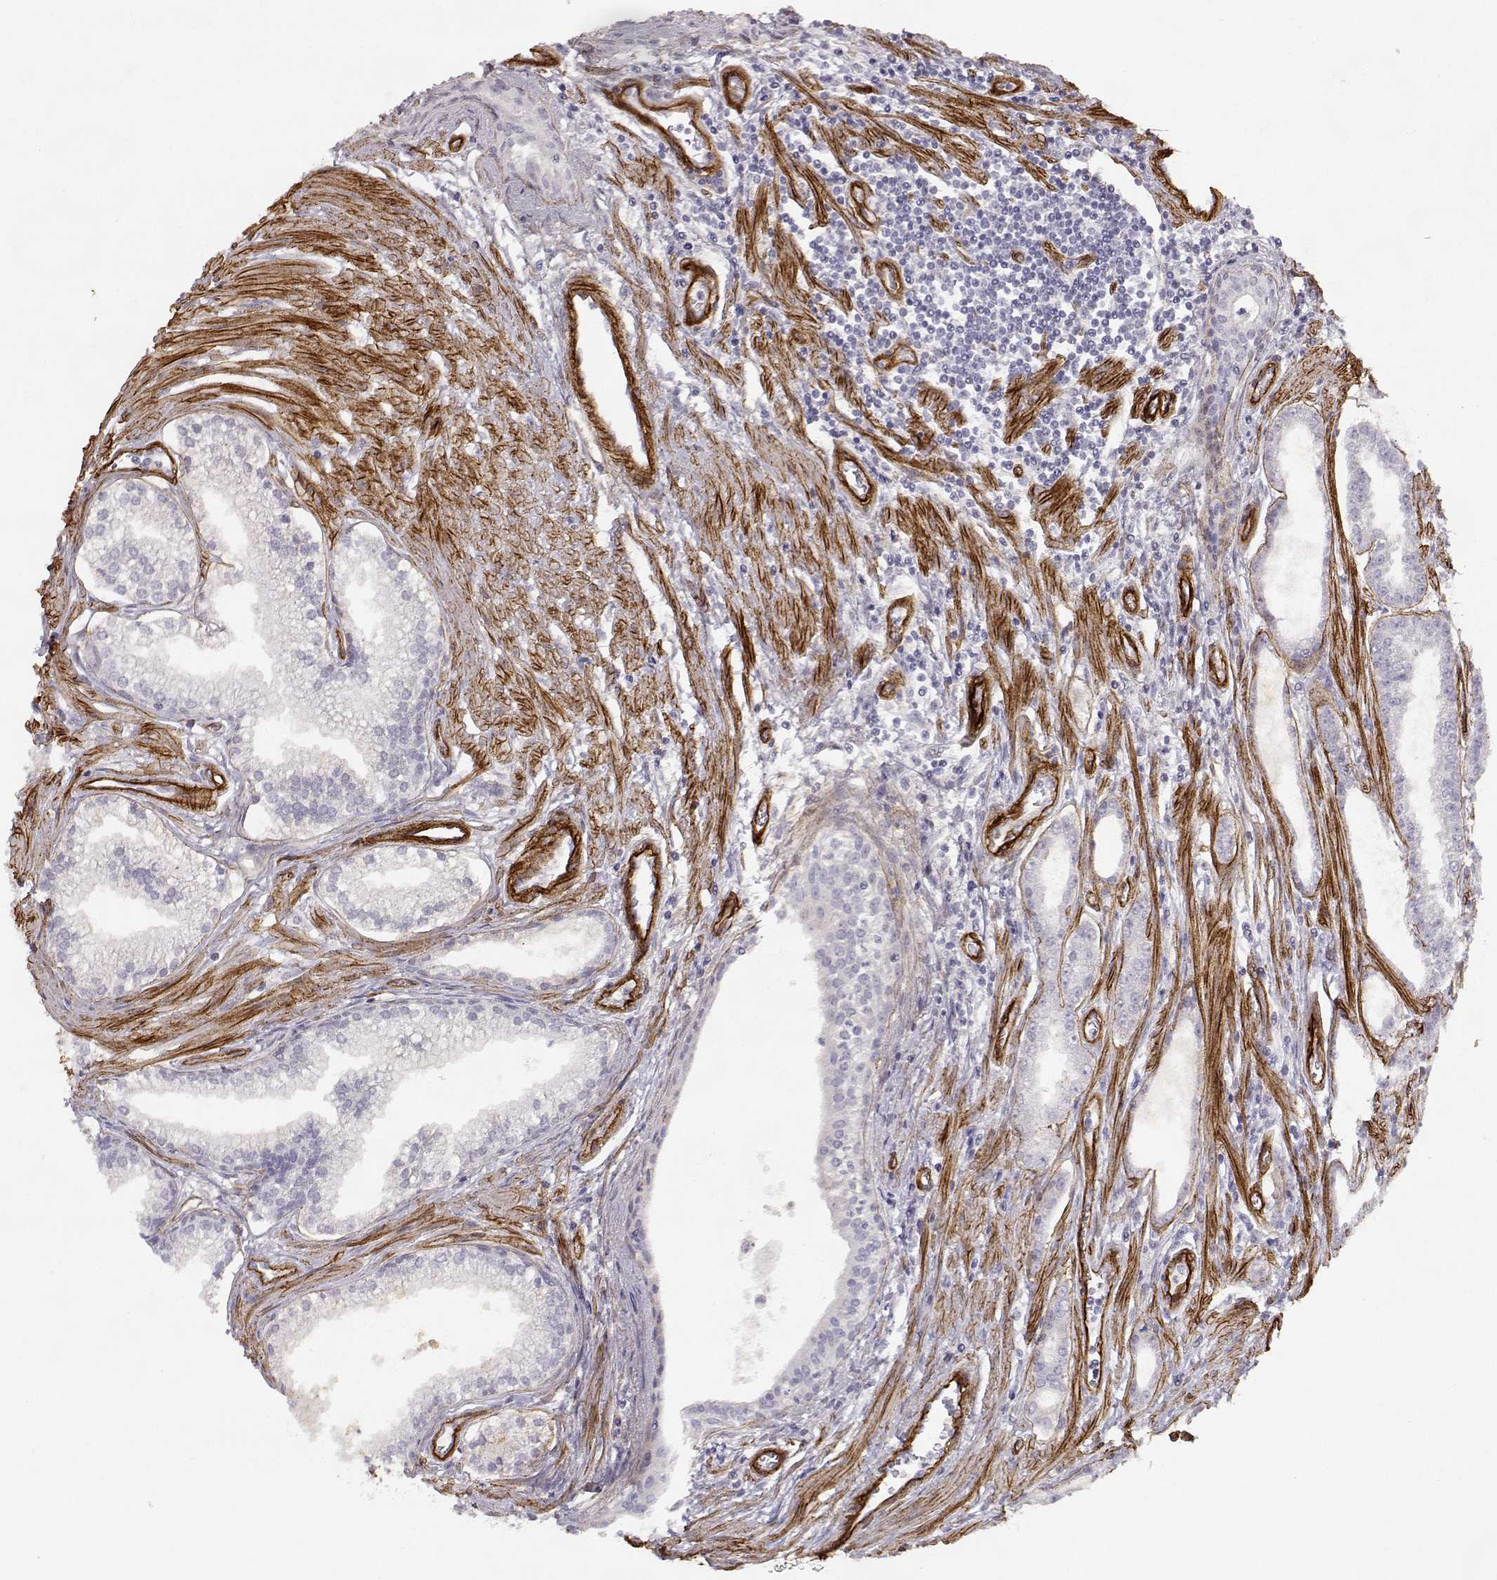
{"staining": {"intensity": "negative", "quantity": "none", "location": "none"}, "tissue": "prostate cancer", "cell_type": "Tumor cells", "image_type": "cancer", "snomed": [{"axis": "morphology", "description": "Adenocarcinoma, NOS"}, {"axis": "topography", "description": "Prostate"}], "caption": "This is an IHC photomicrograph of prostate adenocarcinoma. There is no positivity in tumor cells.", "gene": "LAMC1", "patient": {"sex": "male", "age": 71}}